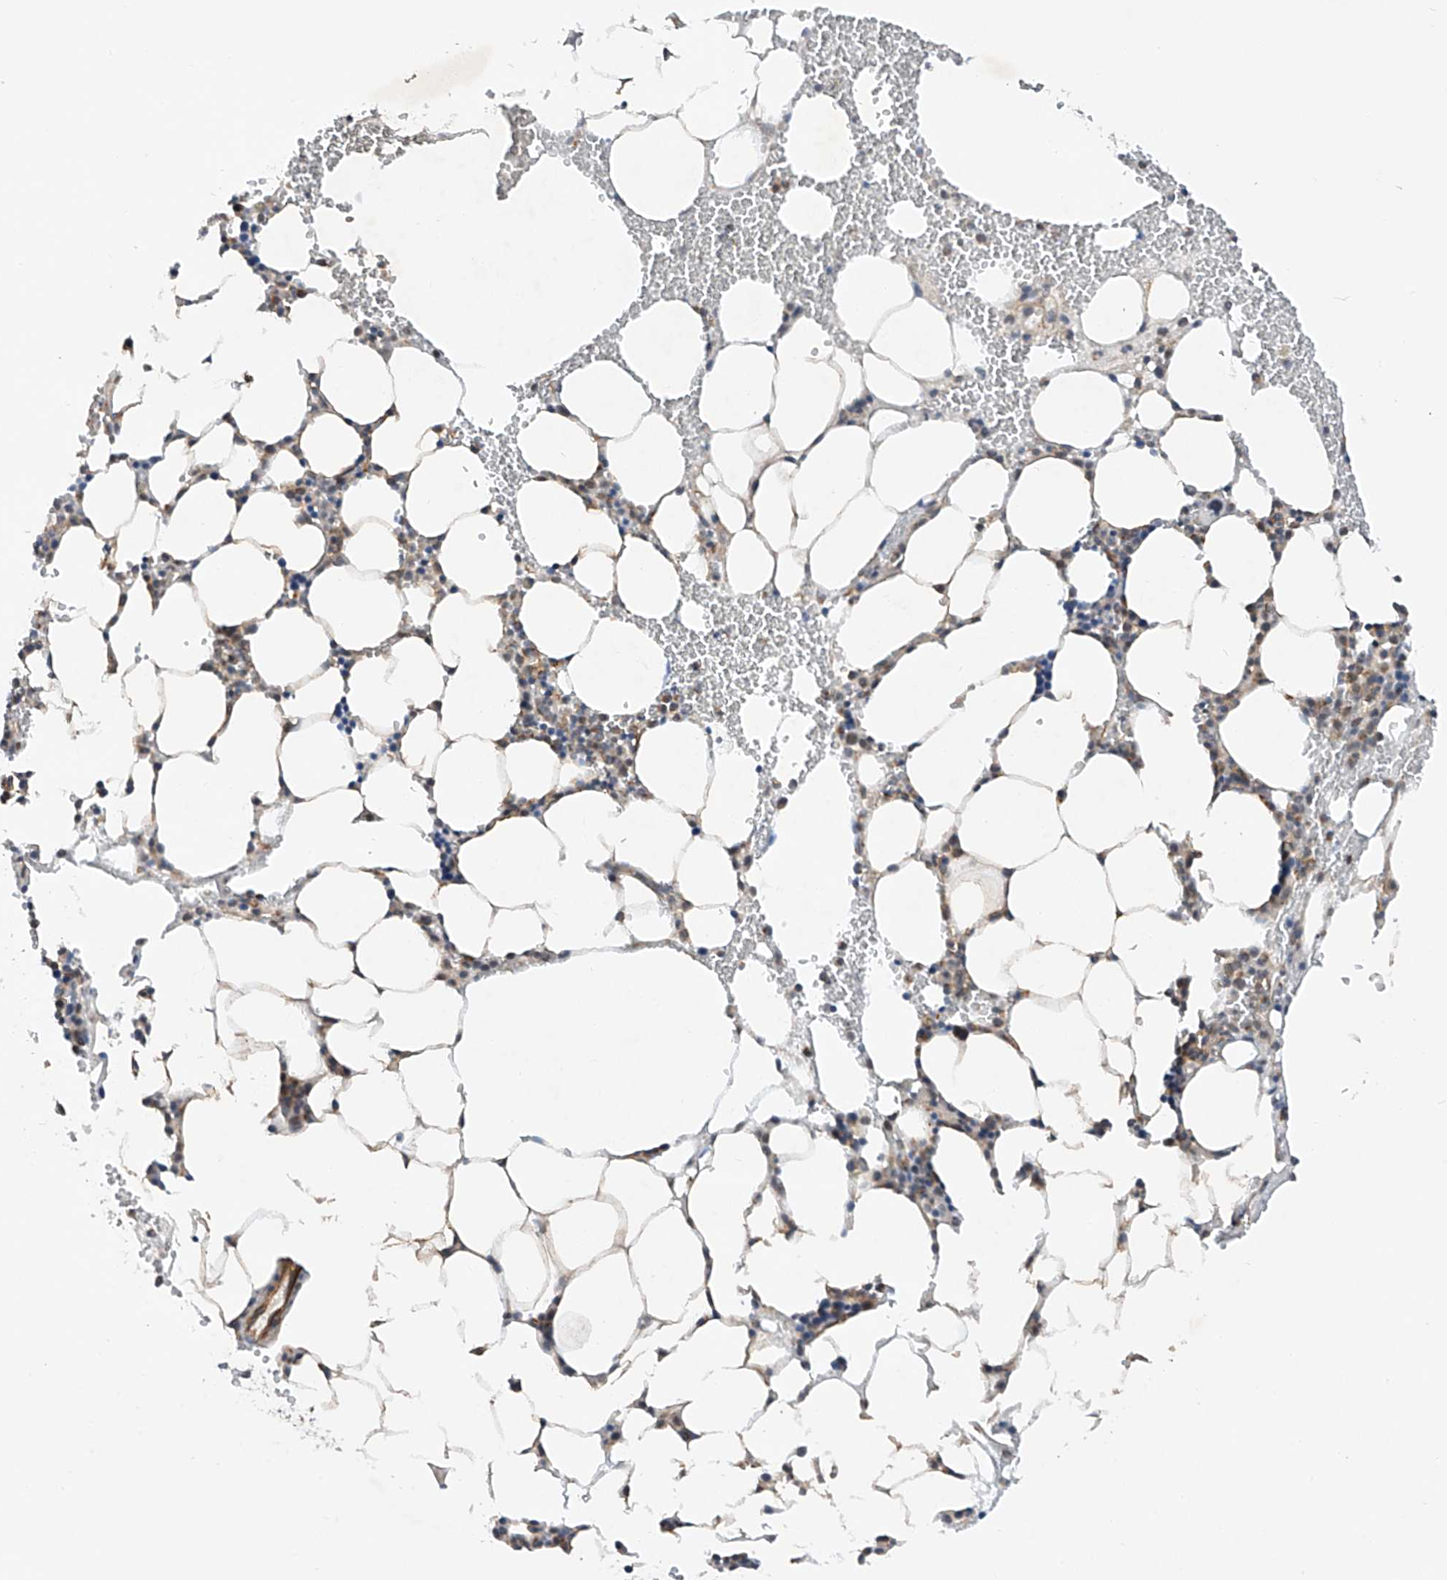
{"staining": {"intensity": "weak", "quantity": "25%-75%", "location": "cytoplasmic/membranous"}, "tissue": "bone marrow", "cell_type": "Hematopoietic cells", "image_type": "normal", "snomed": [{"axis": "morphology", "description": "Normal tissue, NOS"}, {"axis": "morphology", "description": "Inflammation, NOS"}, {"axis": "topography", "description": "Bone marrow"}], "caption": "Brown immunohistochemical staining in benign human bone marrow shows weak cytoplasmic/membranous staining in about 25%-75% of hematopoietic cells.", "gene": "AMD1", "patient": {"sex": "female", "age": 78}}